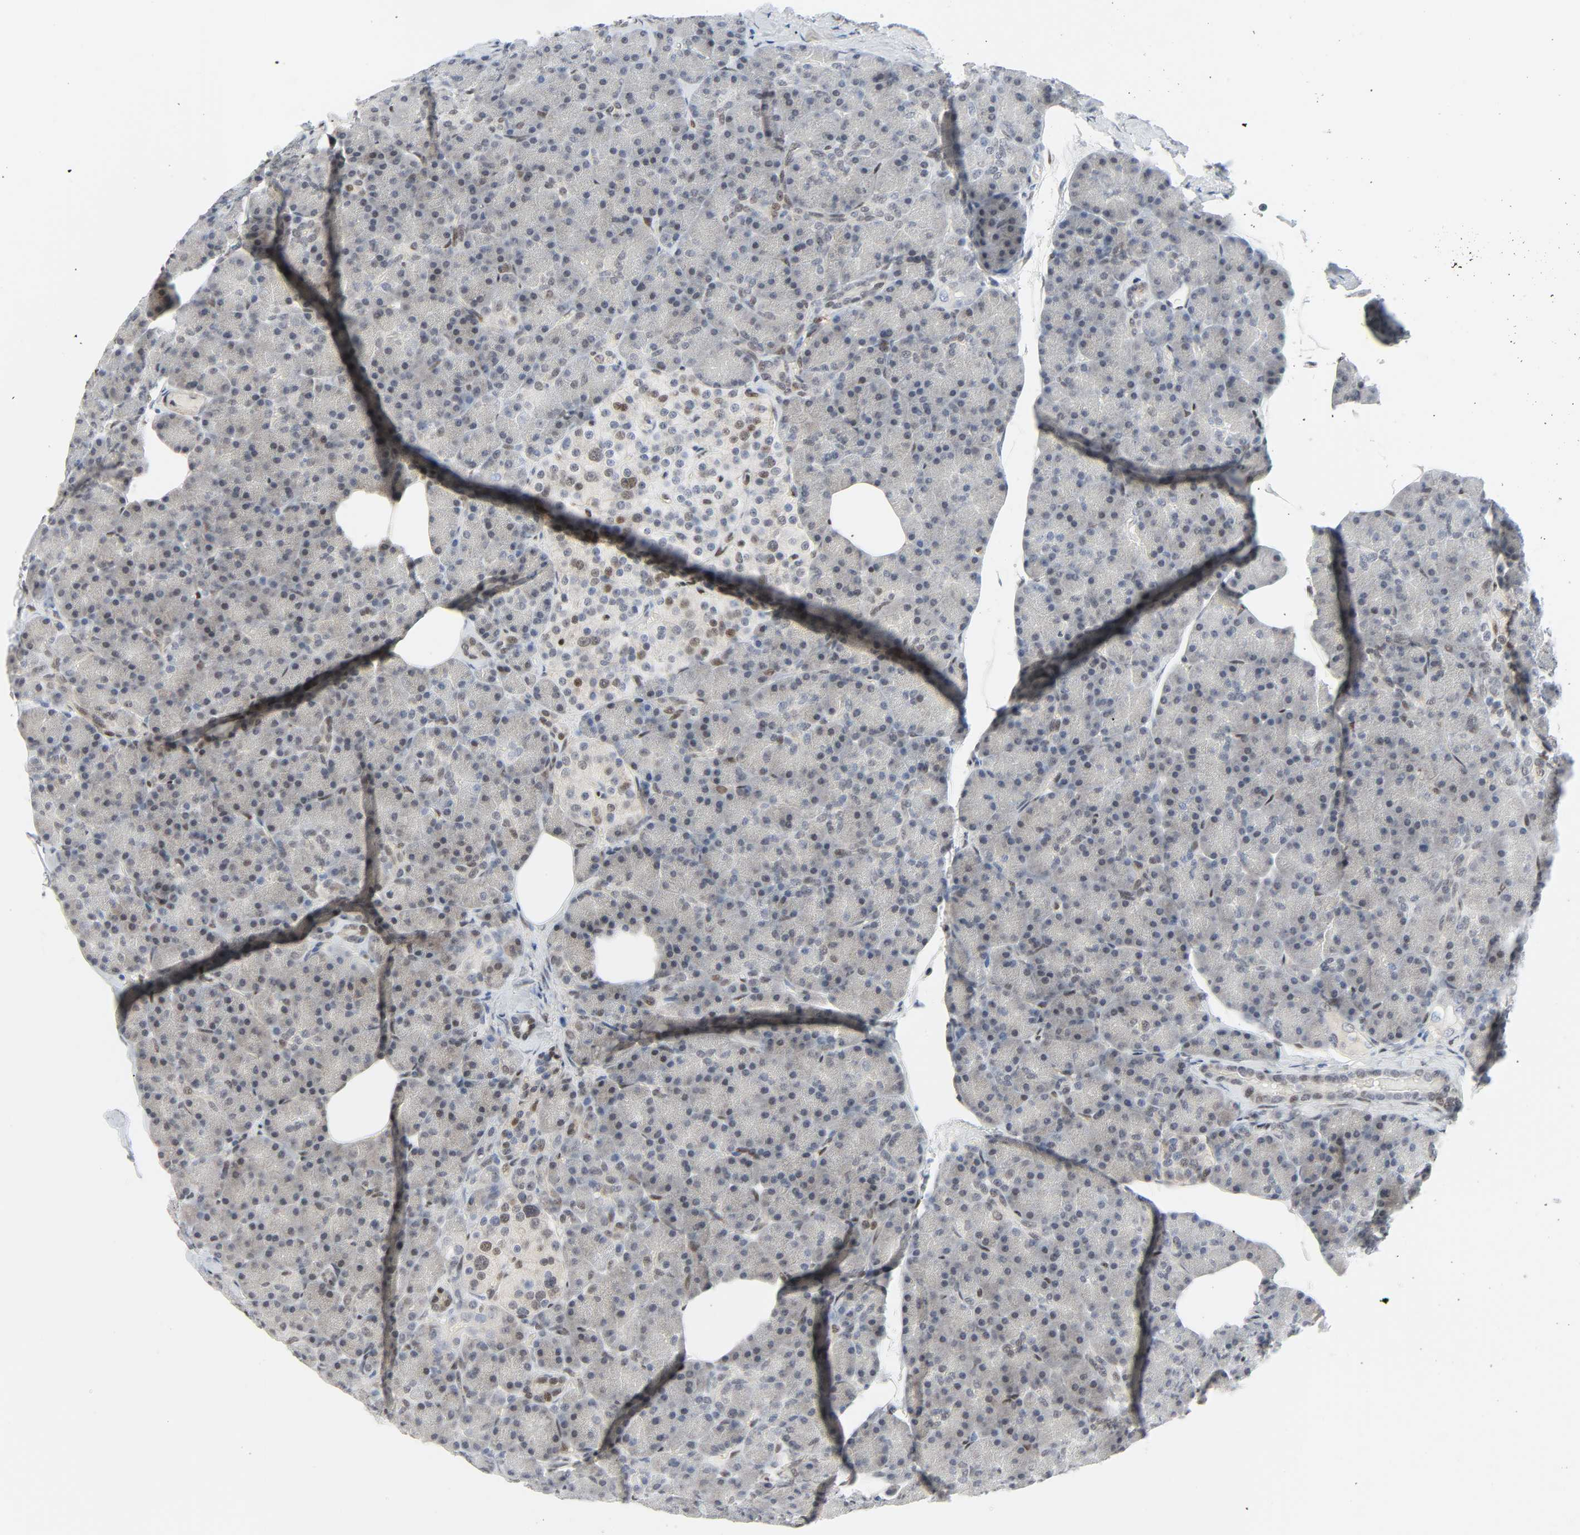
{"staining": {"intensity": "negative", "quantity": "none", "location": "none"}, "tissue": "pancreas", "cell_type": "Exocrine glandular cells", "image_type": "normal", "snomed": [{"axis": "morphology", "description": "Normal tissue, NOS"}, {"axis": "topography", "description": "Pancreas"}], "caption": "High magnification brightfield microscopy of normal pancreas stained with DAB (3,3'-diaminobenzidine) (brown) and counterstained with hematoxylin (blue): exocrine glandular cells show no significant staining.", "gene": "ZBTB16", "patient": {"sex": "female", "age": 43}}